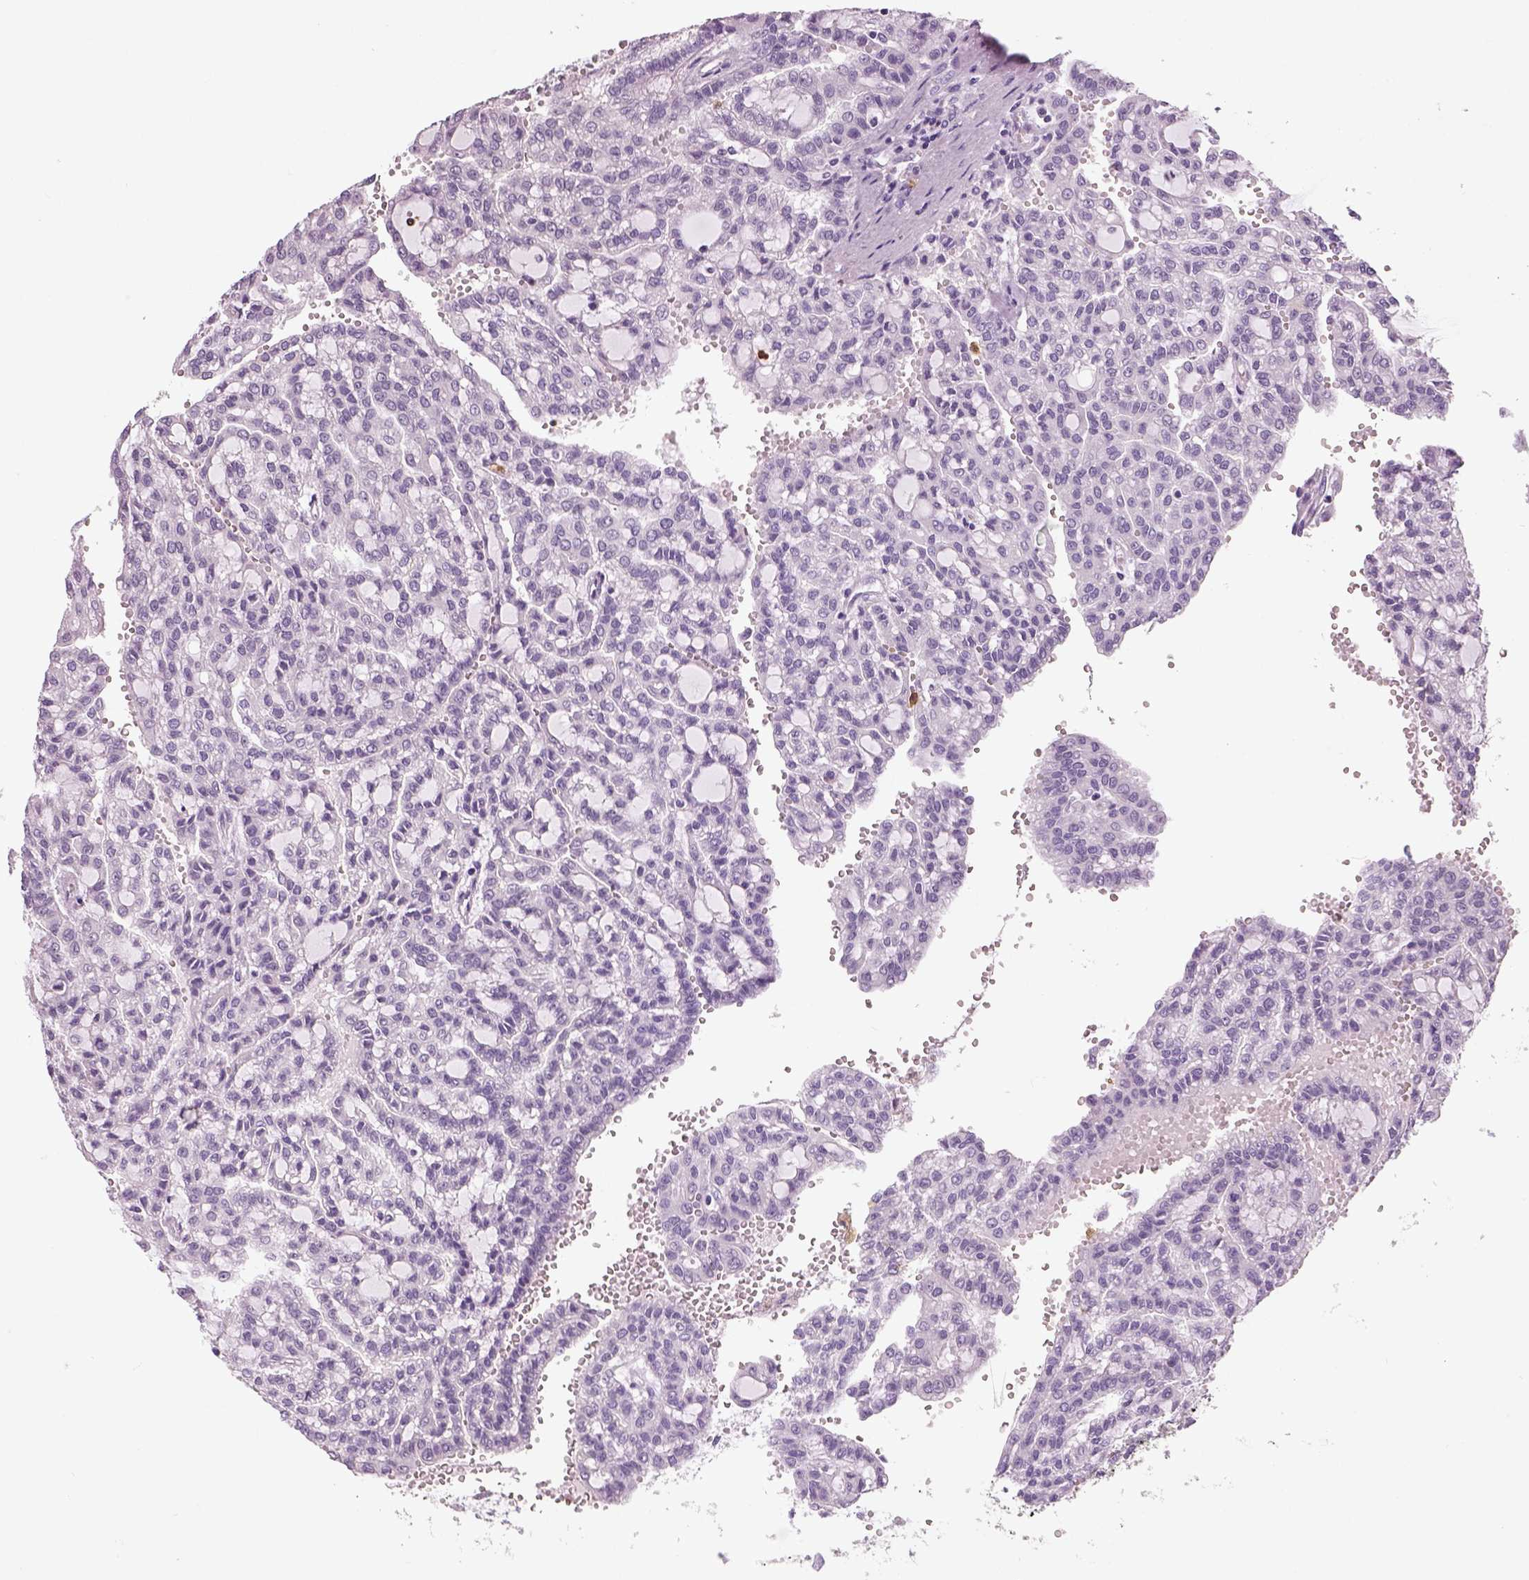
{"staining": {"intensity": "negative", "quantity": "none", "location": "none"}, "tissue": "renal cancer", "cell_type": "Tumor cells", "image_type": "cancer", "snomed": [{"axis": "morphology", "description": "Adenocarcinoma, NOS"}, {"axis": "topography", "description": "Kidney"}], "caption": "Tumor cells are negative for brown protein staining in renal cancer.", "gene": "NECAB2", "patient": {"sex": "male", "age": 63}}